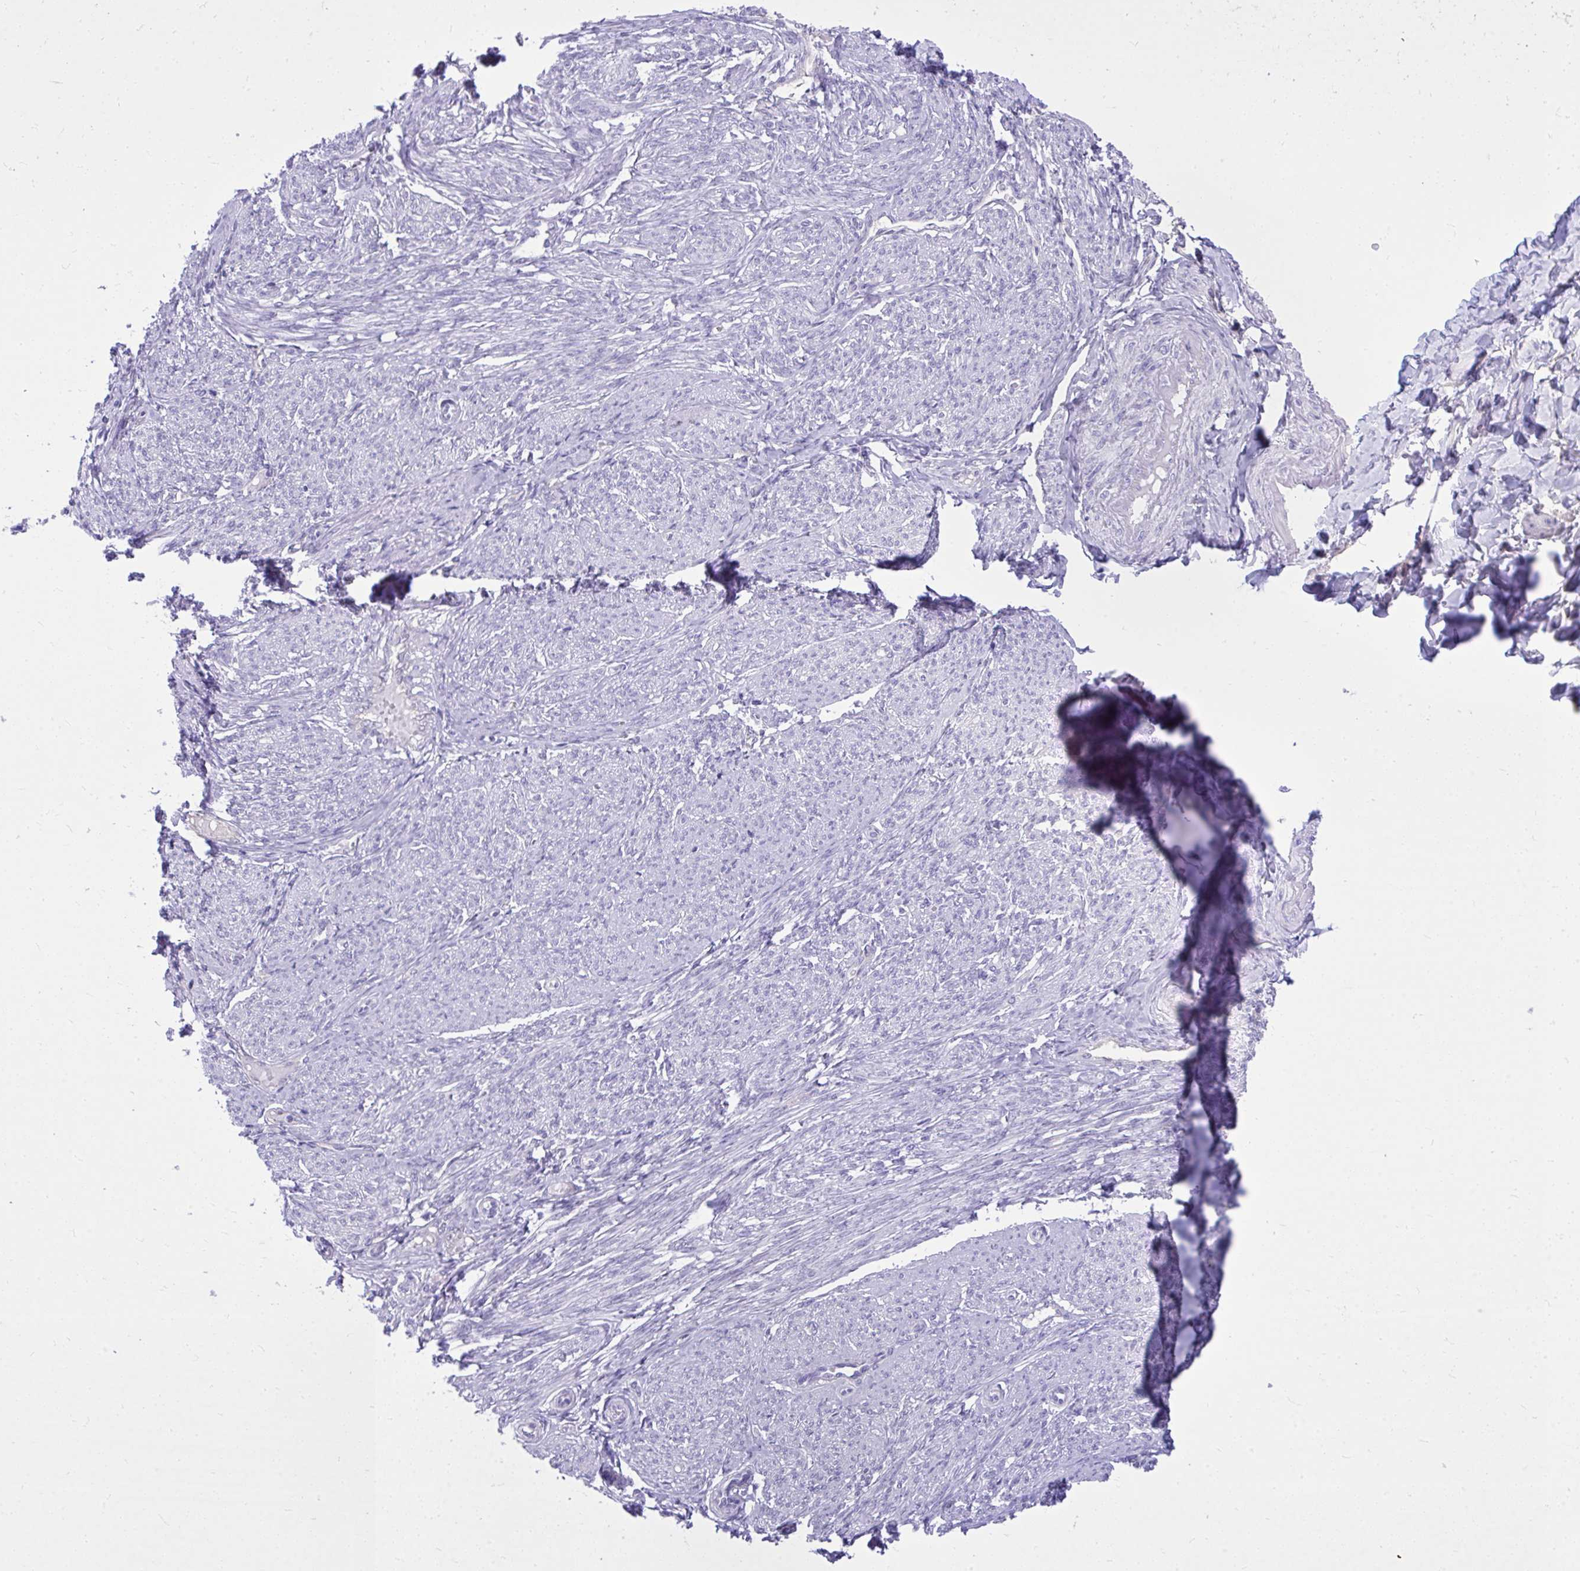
{"staining": {"intensity": "negative", "quantity": "none", "location": "none"}, "tissue": "smooth muscle", "cell_type": "Smooth muscle cells", "image_type": "normal", "snomed": [{"axis": "morphology", "description": "Normal tissue, NOS"}, {"axis": "topography", "description": "Smooth muscle"}], "caption": "Smooth muscle cells are negative for brown protein staining in unremarkable smooth muscle. The staining is performed using DAB brown chromogen with nuclei counter-stained in using hematoxylin.", "gene": "NNMT", "patient": {"sex": "female", "age": 65}}